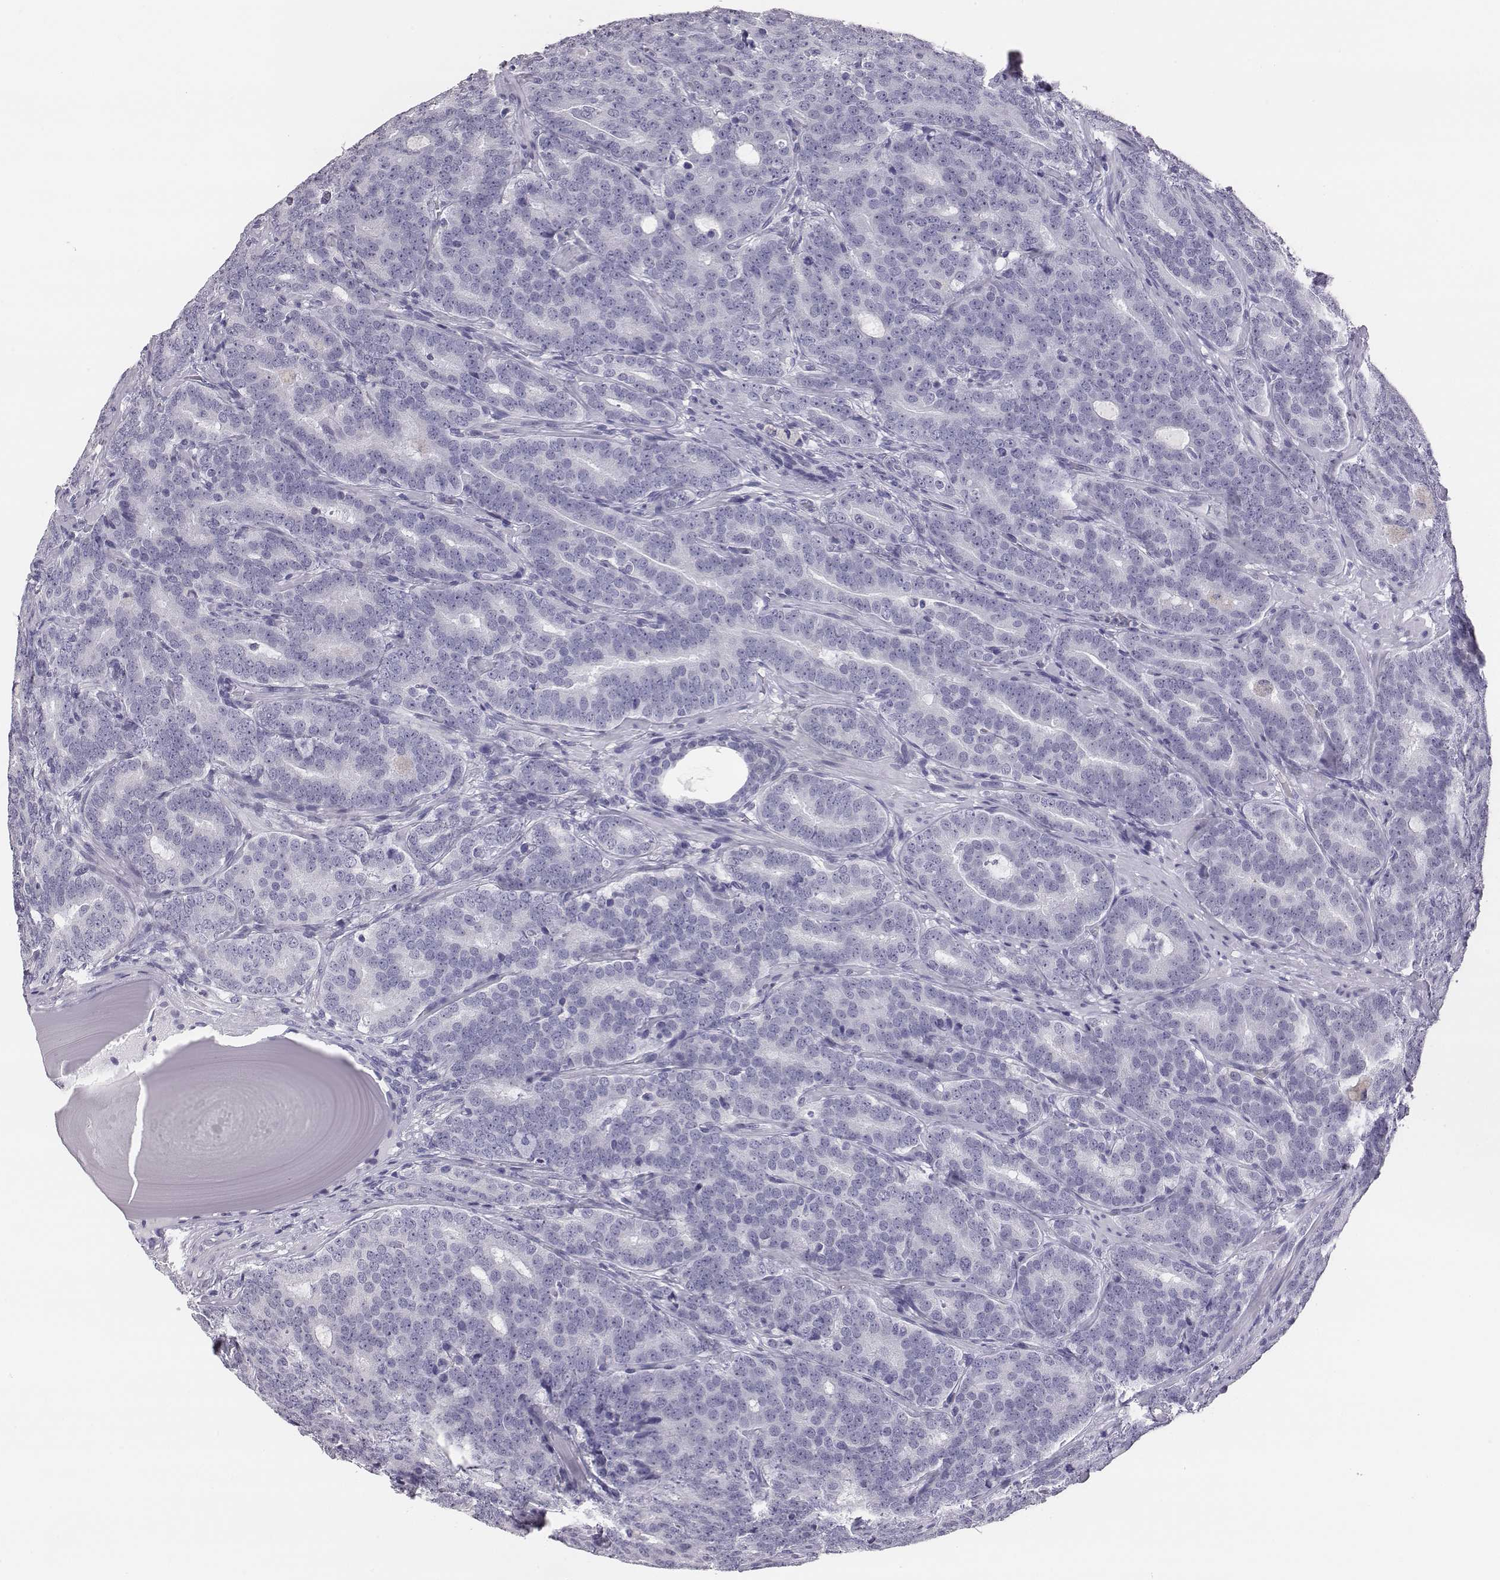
{"staining": {"intensity": "negative", "quantity": "none", "location": "none"}, "tissue": "prostate cancer", "cell_type": "Tumor cells", "image_type": "cancer", "snomed": [{"axis": "morphology", "description": "Adenocarcinoma, NOS"}, {"axis": "topography", "description": "Prostate"}], "caption": "Protein analysis of prostate adenocarcinoma displays no significant expression in tumor cells.", "gene": "ACOD1", "patient": {"sex": "male", "age": 71}}